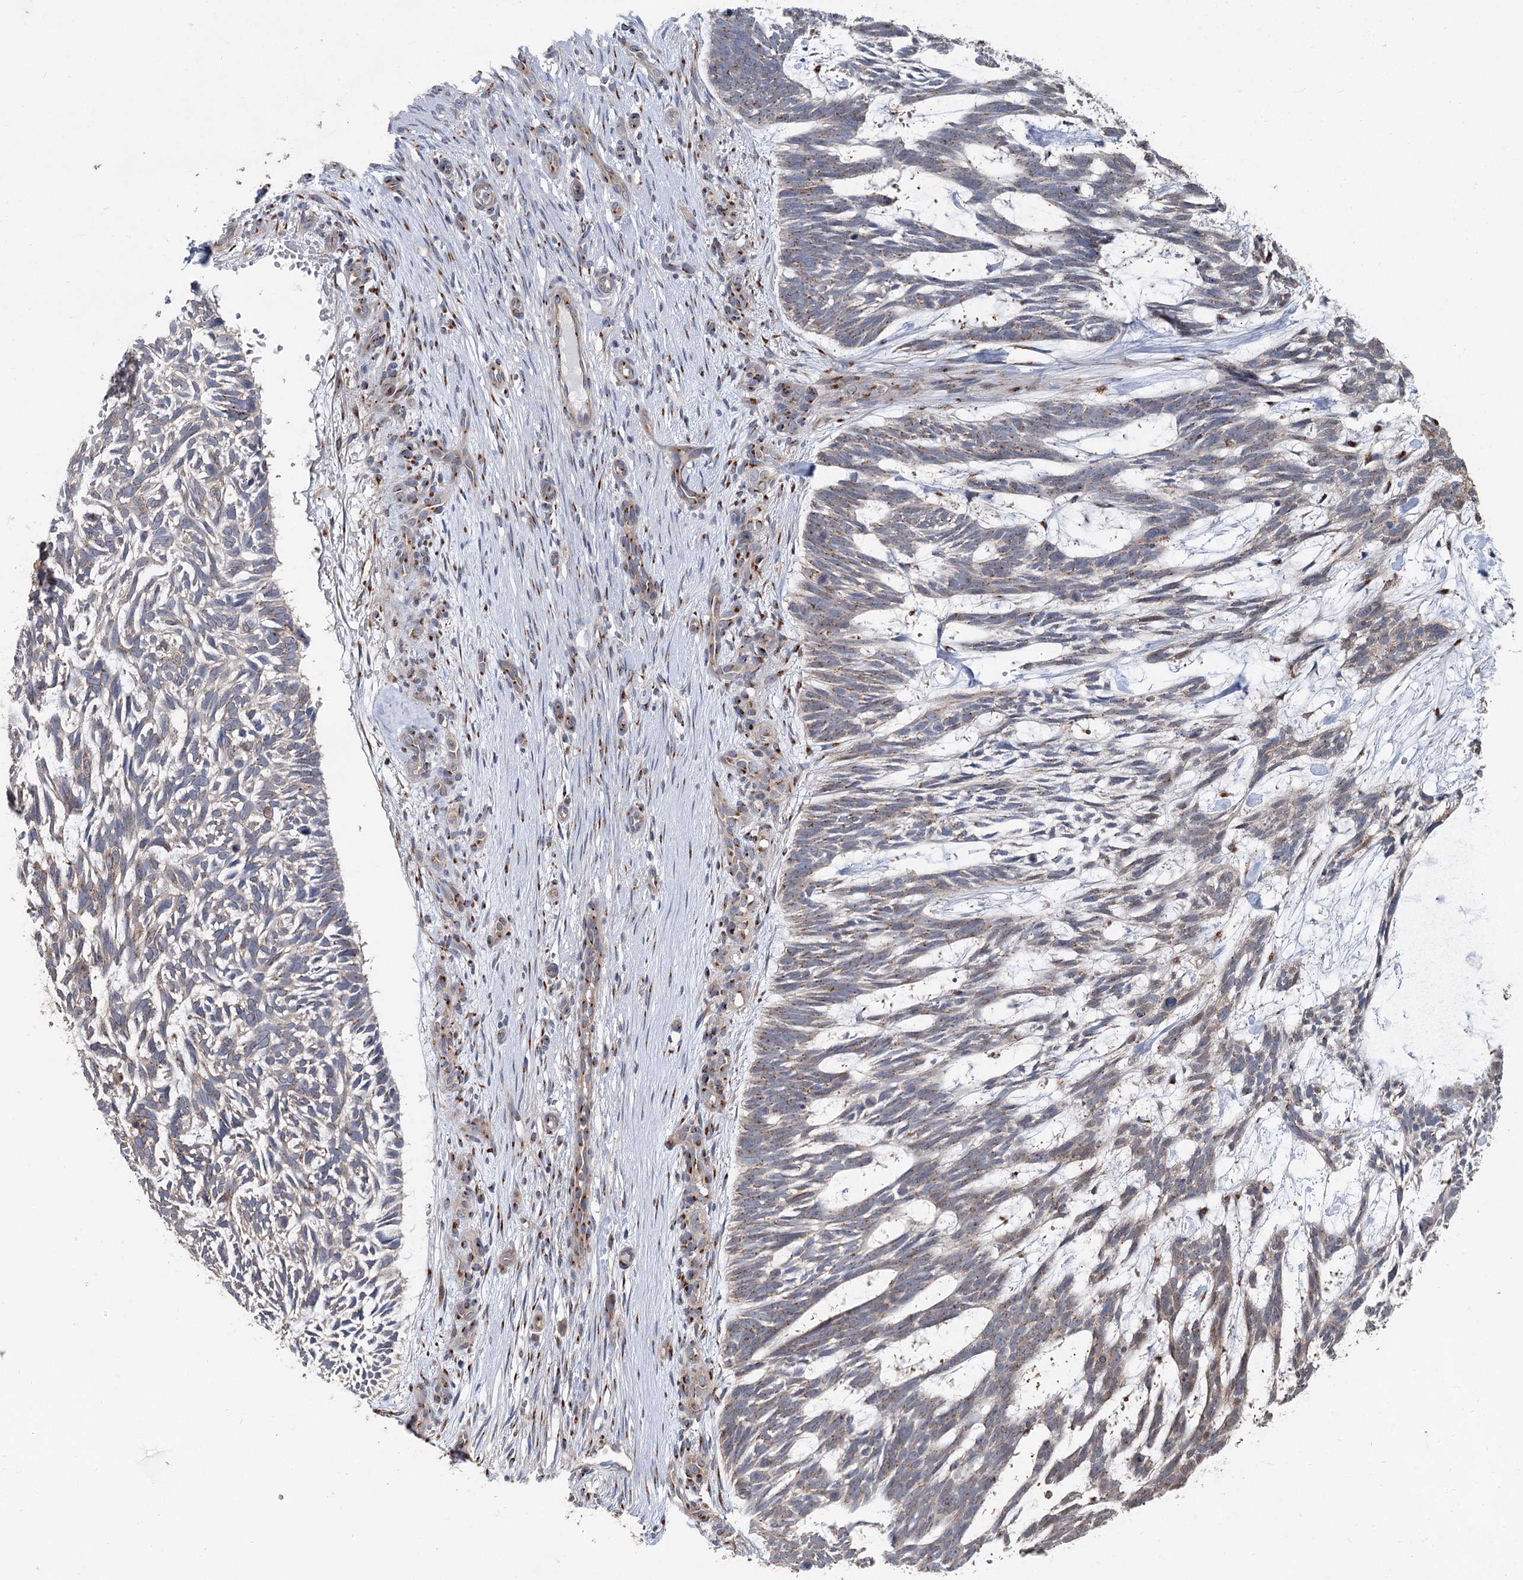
{"staining": {"intensity": "weak", "quantity": "25%-75%", "location": "cytoplasmic/membranous"}, "tissue": "skin cancer", "cell_type": "Tumor cells", "image_type": "cancer", "snomed": [{"axis": "morphology", "description": "Basal cell carcinoma"}, {"axis": "topography", "description": "Skin"}], "caption": "Tumor cells exhibit low levels of weak cytoplasmic/membranous expression in approximately 25%-75% of cells in skin cancer (basal cell carcinoma). The staining is performed using DAB (3,3'-diaminobenzidine) brown chromogen to label protein expression. The nuclei are counter-stained blue using hematoxylin.", "gene": "ITIH5", "patient": {"sex": "male", "age": 88}}